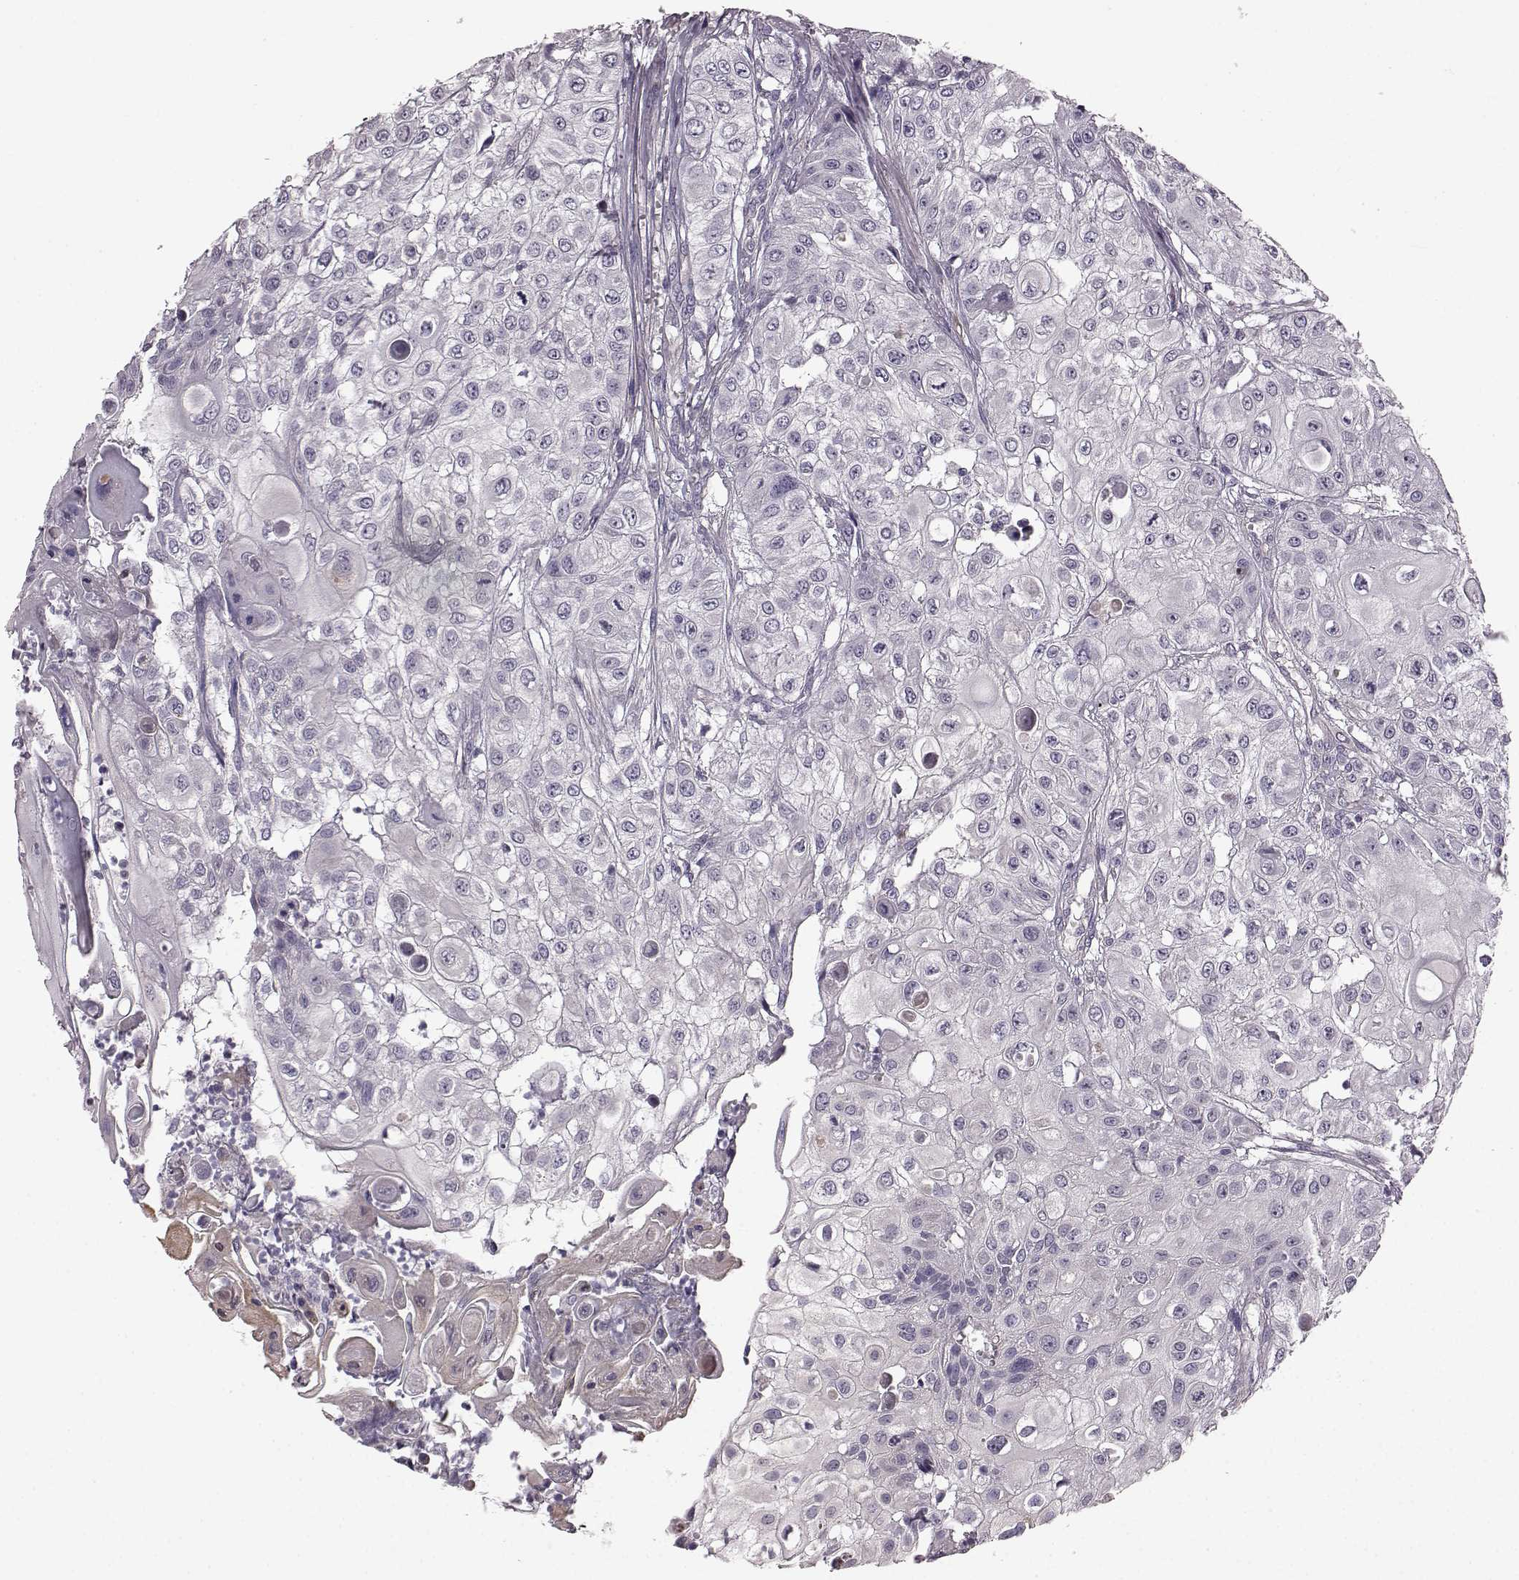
{"staining": {"intensity": "negative", "quantity": "none", "location": "none"}, "tissue": "urothelial cancer", "cell_type": "Tumor cells", "image_type": "cancer", "snomed": [{"axis": "morphology", "description": "Urothelial carcinoma, High grade"}, {"axis": "topography", "description": "Urinary bladder"}], "caption": "A high-resolution micrograph shows immunohistochemistry (IHC) staining of urothelial cancer, which displays no significant positivity in tumor cells. The staining is performed using DAB (3,3'-diaminobenzidine) brown chromogen with nuclei counter-stained in using hematoxylin.", "gene": "GRK1", "patient": {"sex": "female", "age": 79}}